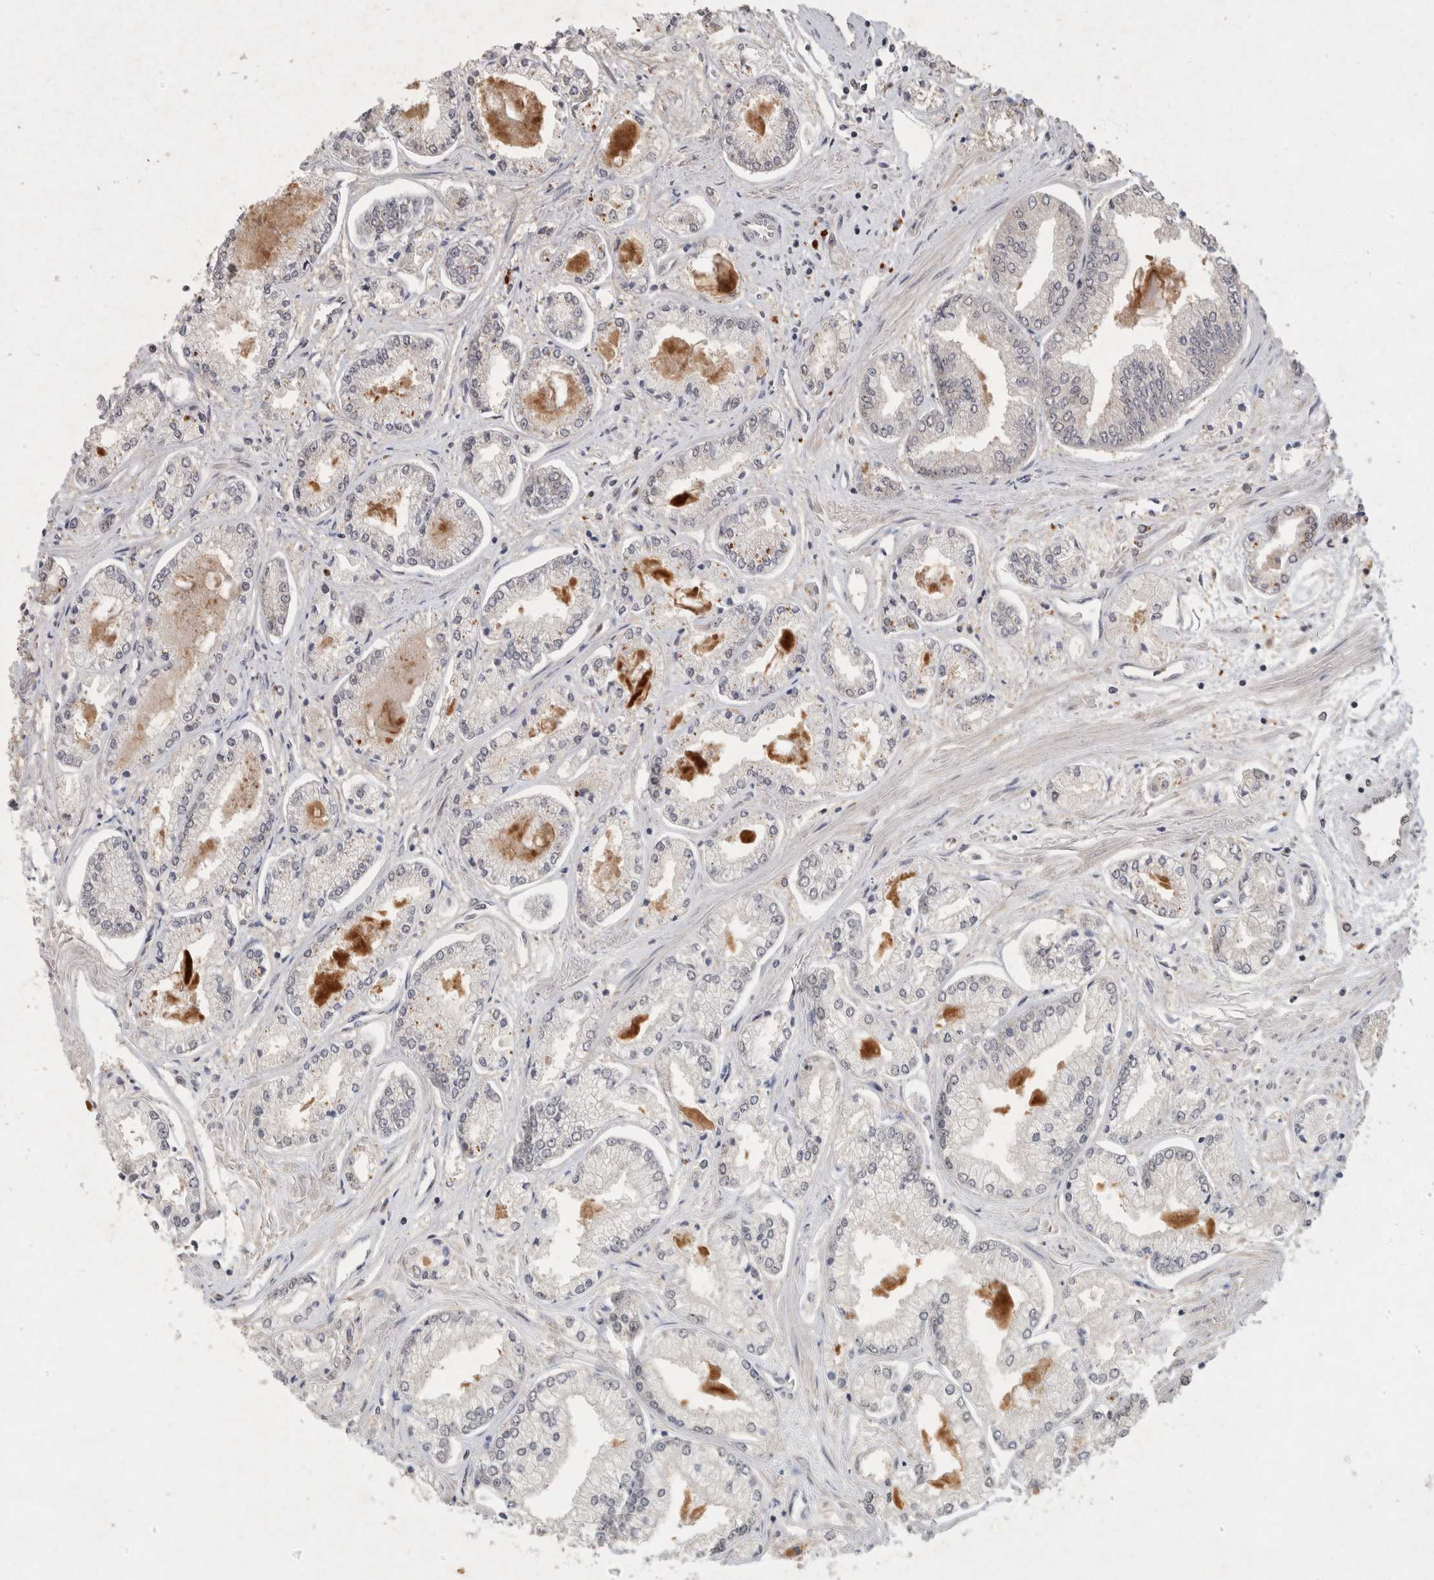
{"staining": {"intensity": "negative", "quantity": "none", "location": "none"}, "tissue": "prostate cancer", "cell_type": "Tumor cells", "image_type": "cancer", "snomed": [{"axis": "morphology", "description": "Adenocarcinoma, Low grade"}, {"axis": "topography", "description": "Prostate"}], "caption": "Protein analysis of prostate adenocarcinoma (low-grade) exhibits no significant positivity in tumor cells.", "gene": "XRCC5", "patient": {"sex": "male", "age": 52}}